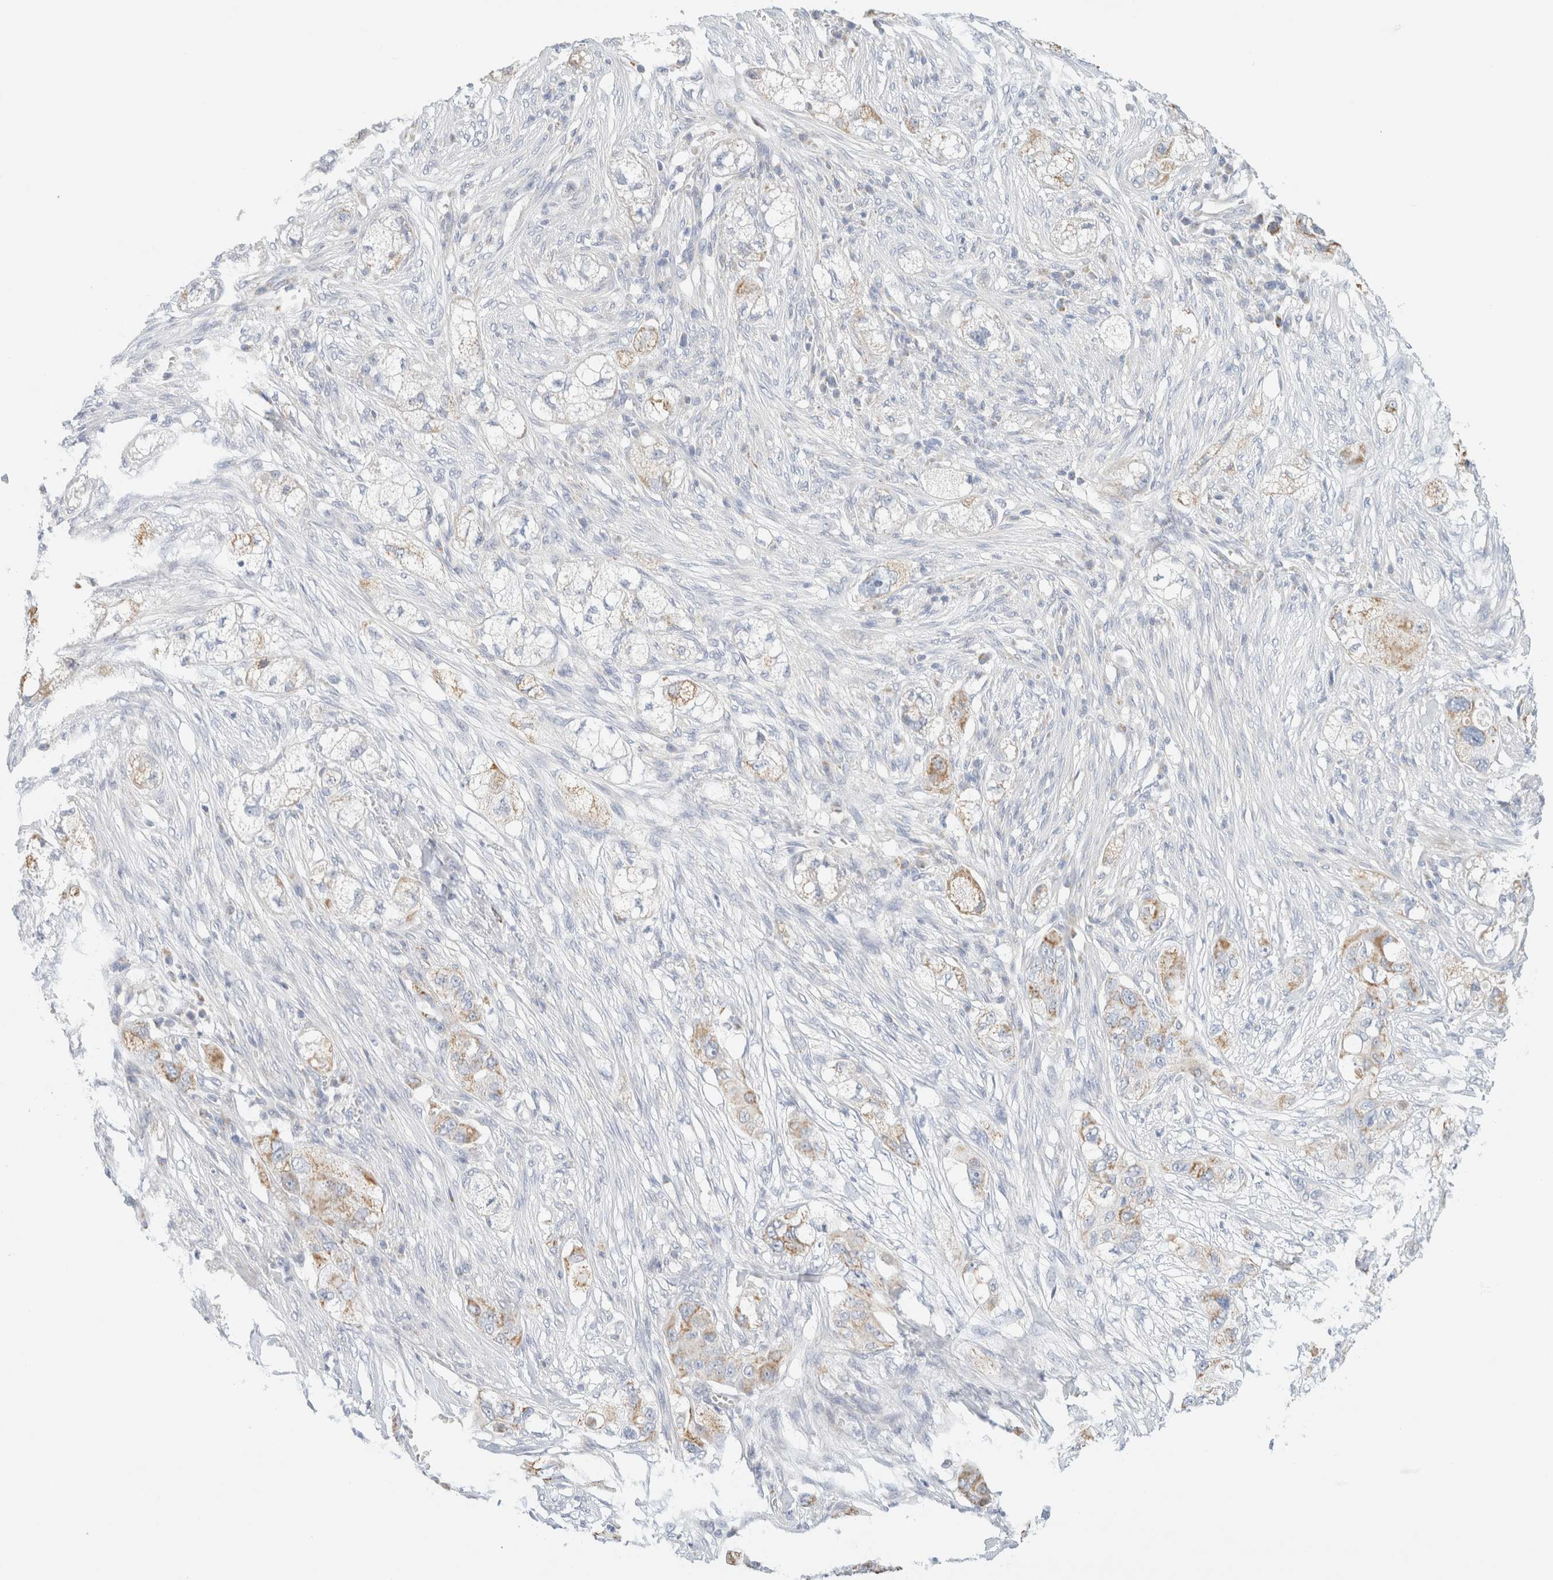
{"staining": {"intensity": "weak", "quantity": "25%-75%", "location": "cytoplasmic/membranous"}, "tissue": "pancreatic cancer", "cell_type": "Tumor cells", "image_type": "cancer", "snomed": [{"axis": "morphology", "description": "Adenocarcinoma, NOS"}, {"axis": "topography", "description": "Pancreas"}], "caption": "Protein expression analysis of adenocarcinoma (pancreatic) shows weak cytoplasmic/membranous staining in about 25%-75% of tumor cells. The staining is performed using DAB brown chromogen to label protein expression. The nuclei are counter-stained blue using hematoxylin.", "gene": "HDHD3", "patient": {"sex": "female", "age": 78}}